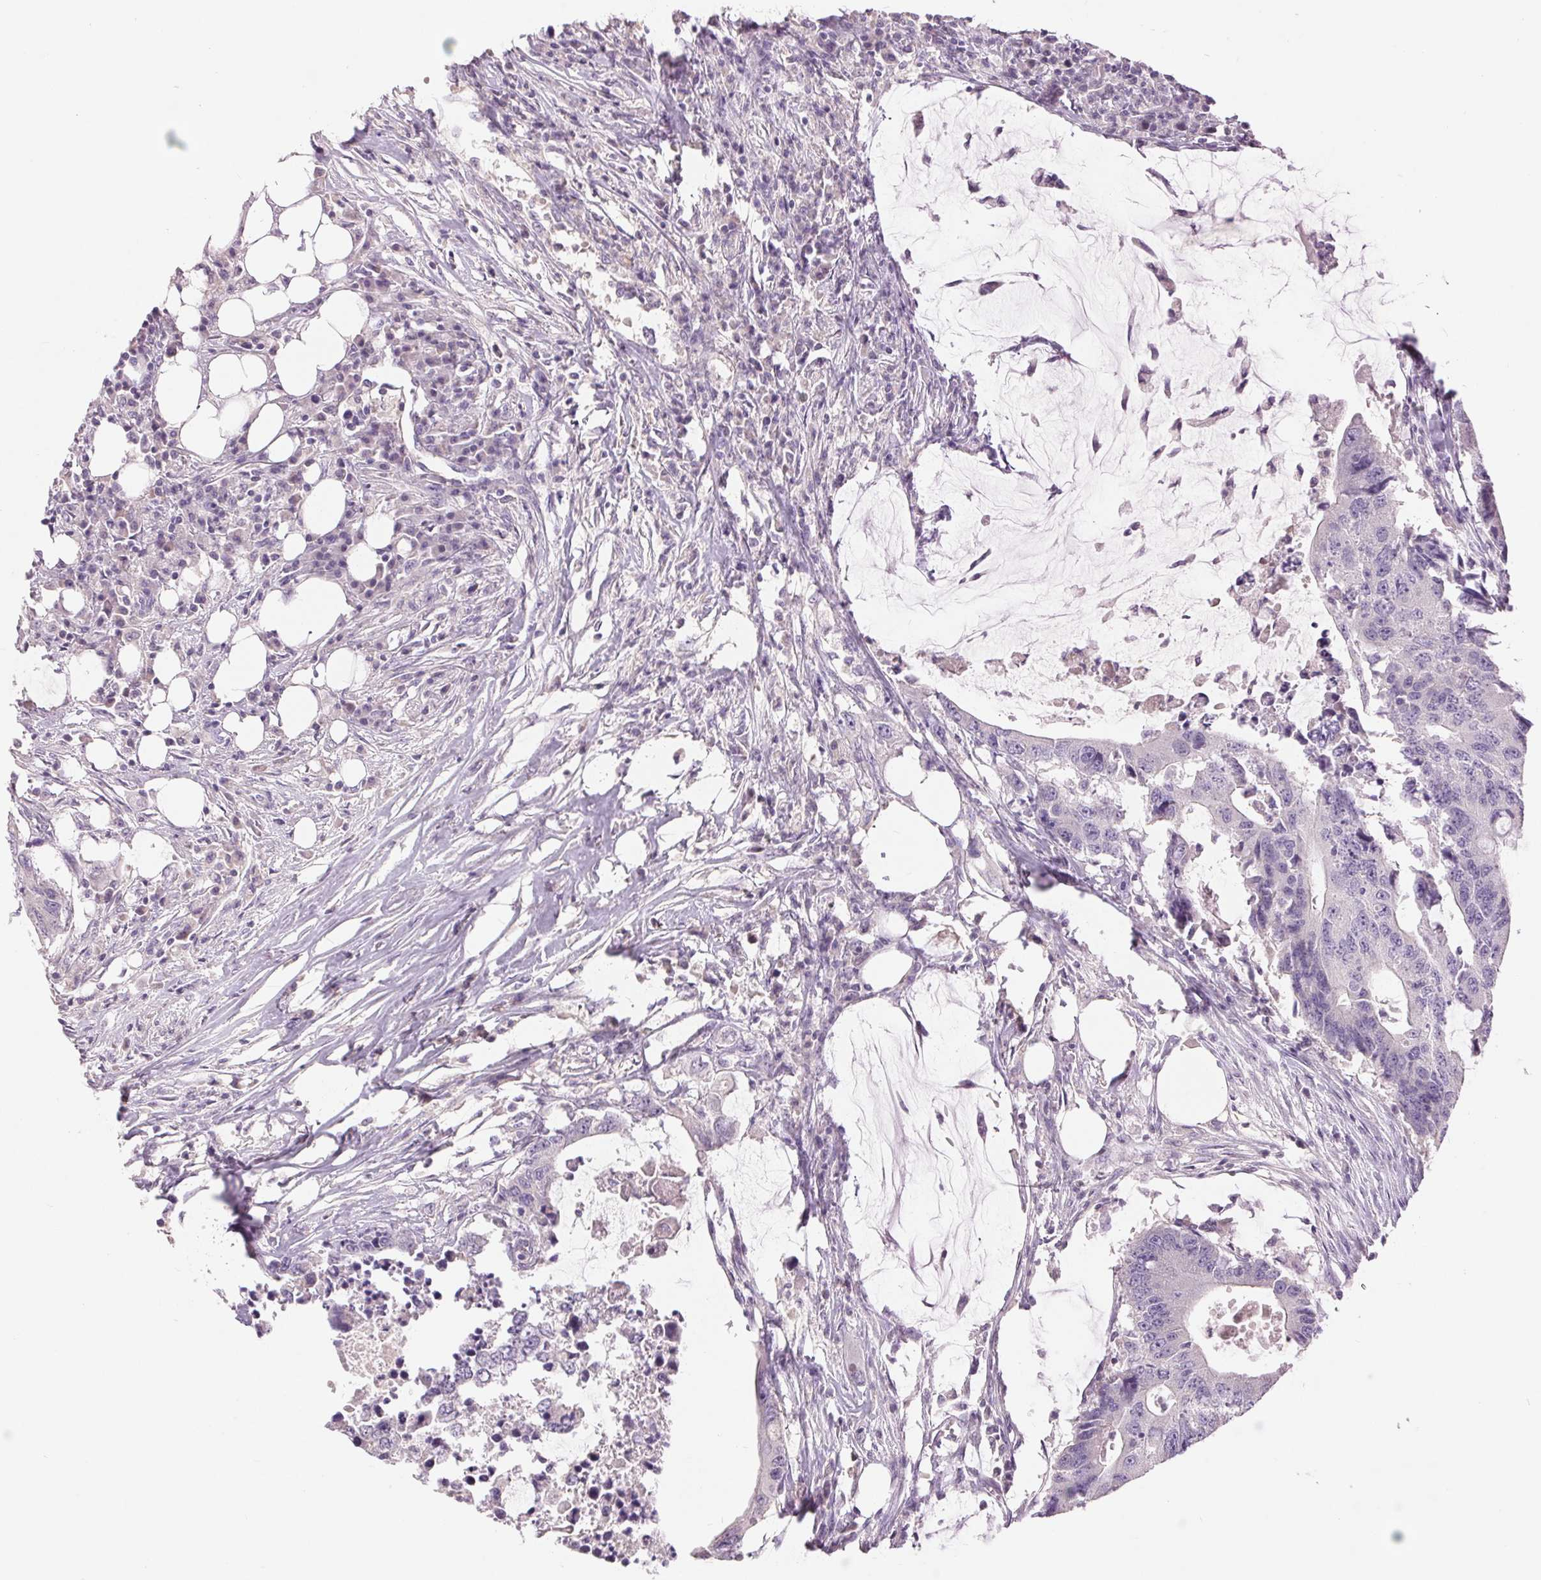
{"staining": {"intensity": "negative", "quantity": "none", "location": "none"}, "tissue": "colorectal cancer", "cell_type": "Tumor cells", "image_type": "cancer", "snomed": [{"axis": "morphology", "description": "Adenocarcinoma, NOS"}, {"axis": "topography", "description": "Colon"}], "caption": "Immunohistochemical staining of human colorectal cancer (adenocarcinoma) exhibits no significant staining in tumor cells.", "gene": "FXYD4", "patient": {"sex": "male", "age": 71}}